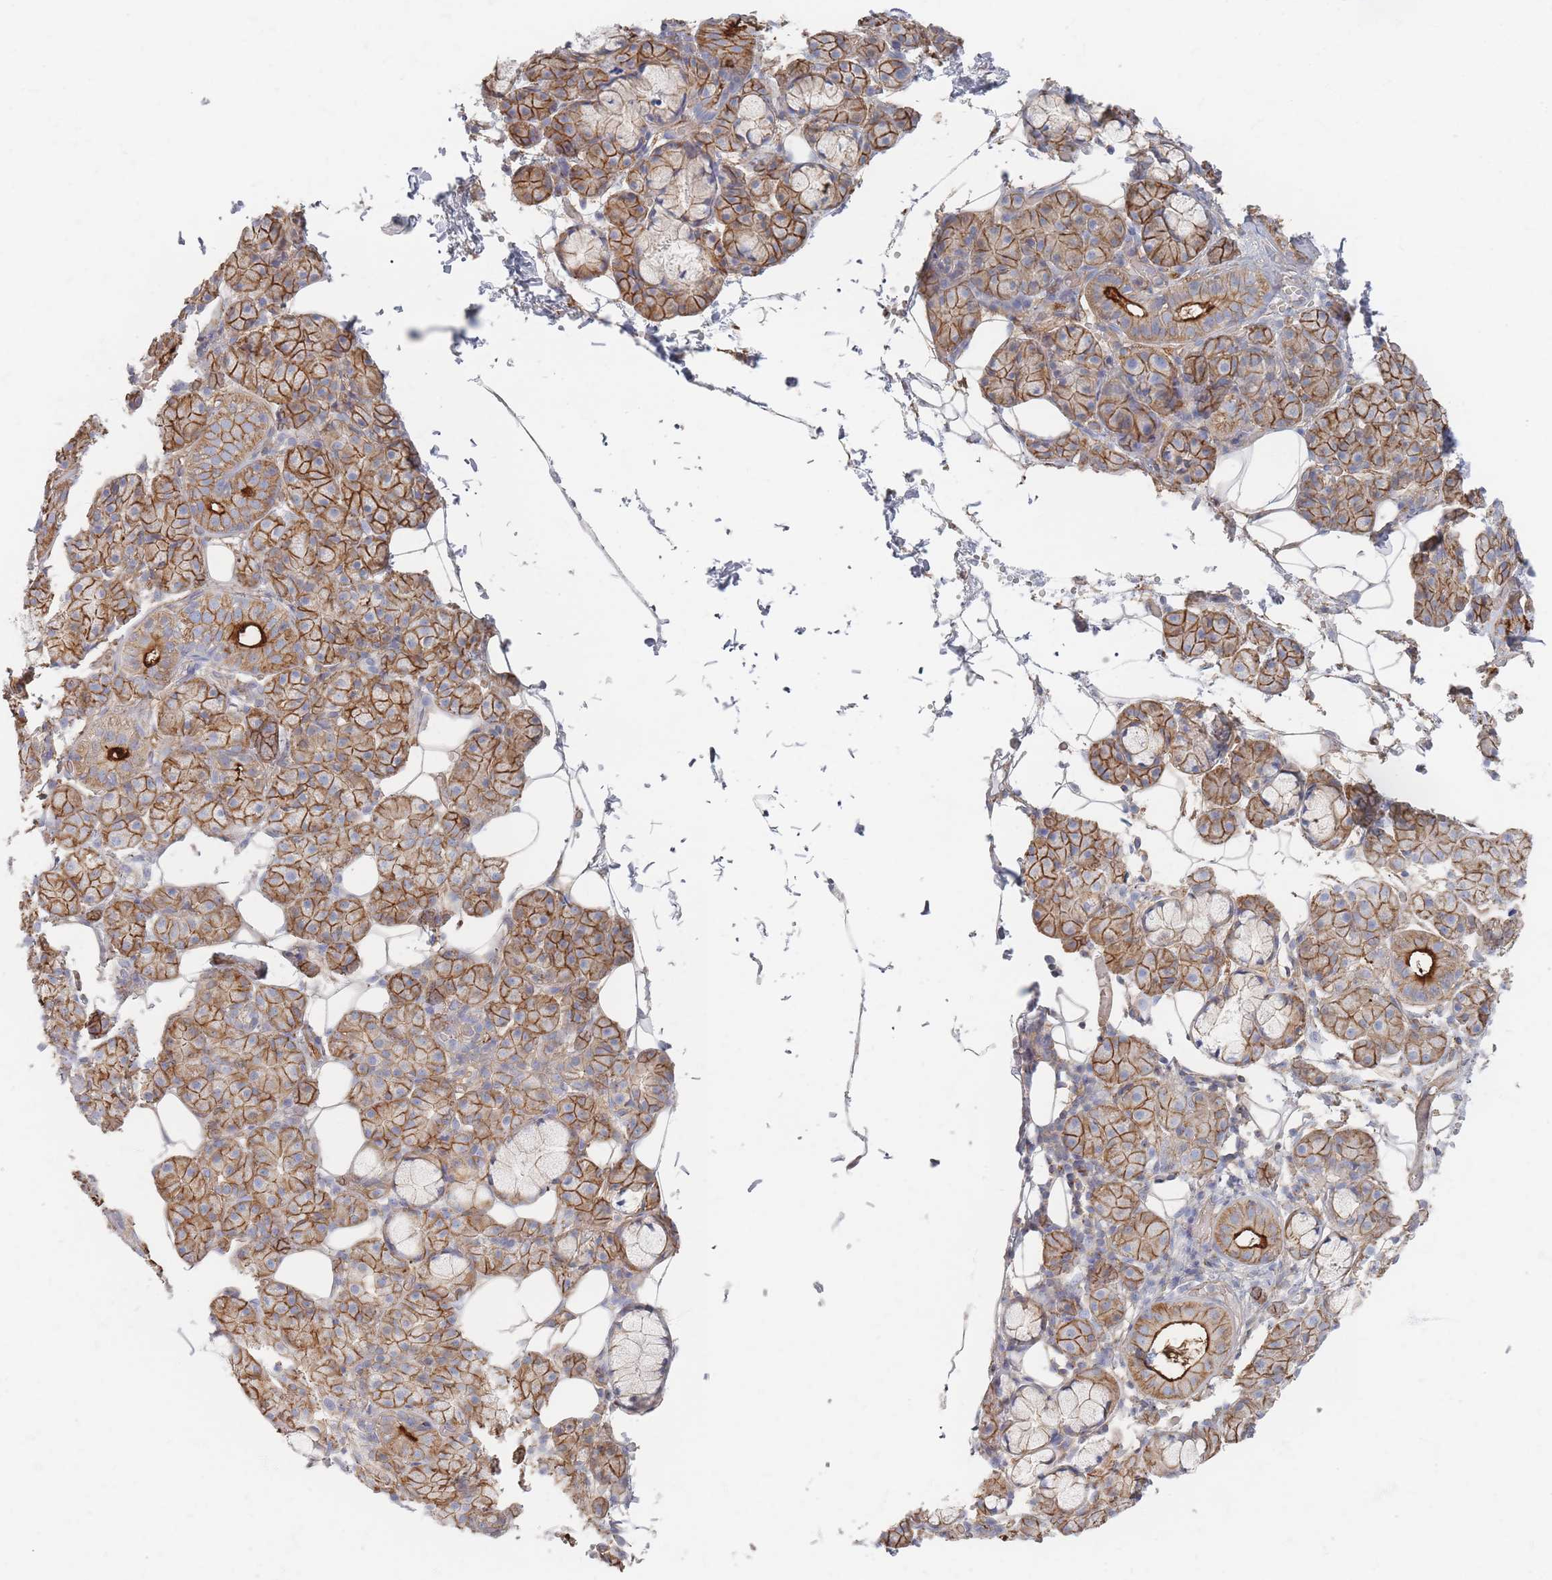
{"staining": {"intensity": "strong", "quantity": "25%-75%", "location": "cytoplasmic/membranous"}, "tissue": "salivary gland", "cell_type": "Glandular cells", "image_type": "normal", "snomed": [{"axis": "morphology", "description": "Normal tissue, NOS"}, {"axis": "topography", "description": "Salivary gland"}], "caption": "Immunohistochemistry image of unremarkable salivary gland: human salivary gland stained using immunohistochemistry (IHC) reveals high levels of strong protein expression localized specifically in the cytoplasmic/membranous of glandular cells, appearing as a cytoplasmic/membranous brown color.", "gene": "GNB1", "patient": {"sex": "male", "age": 63}}